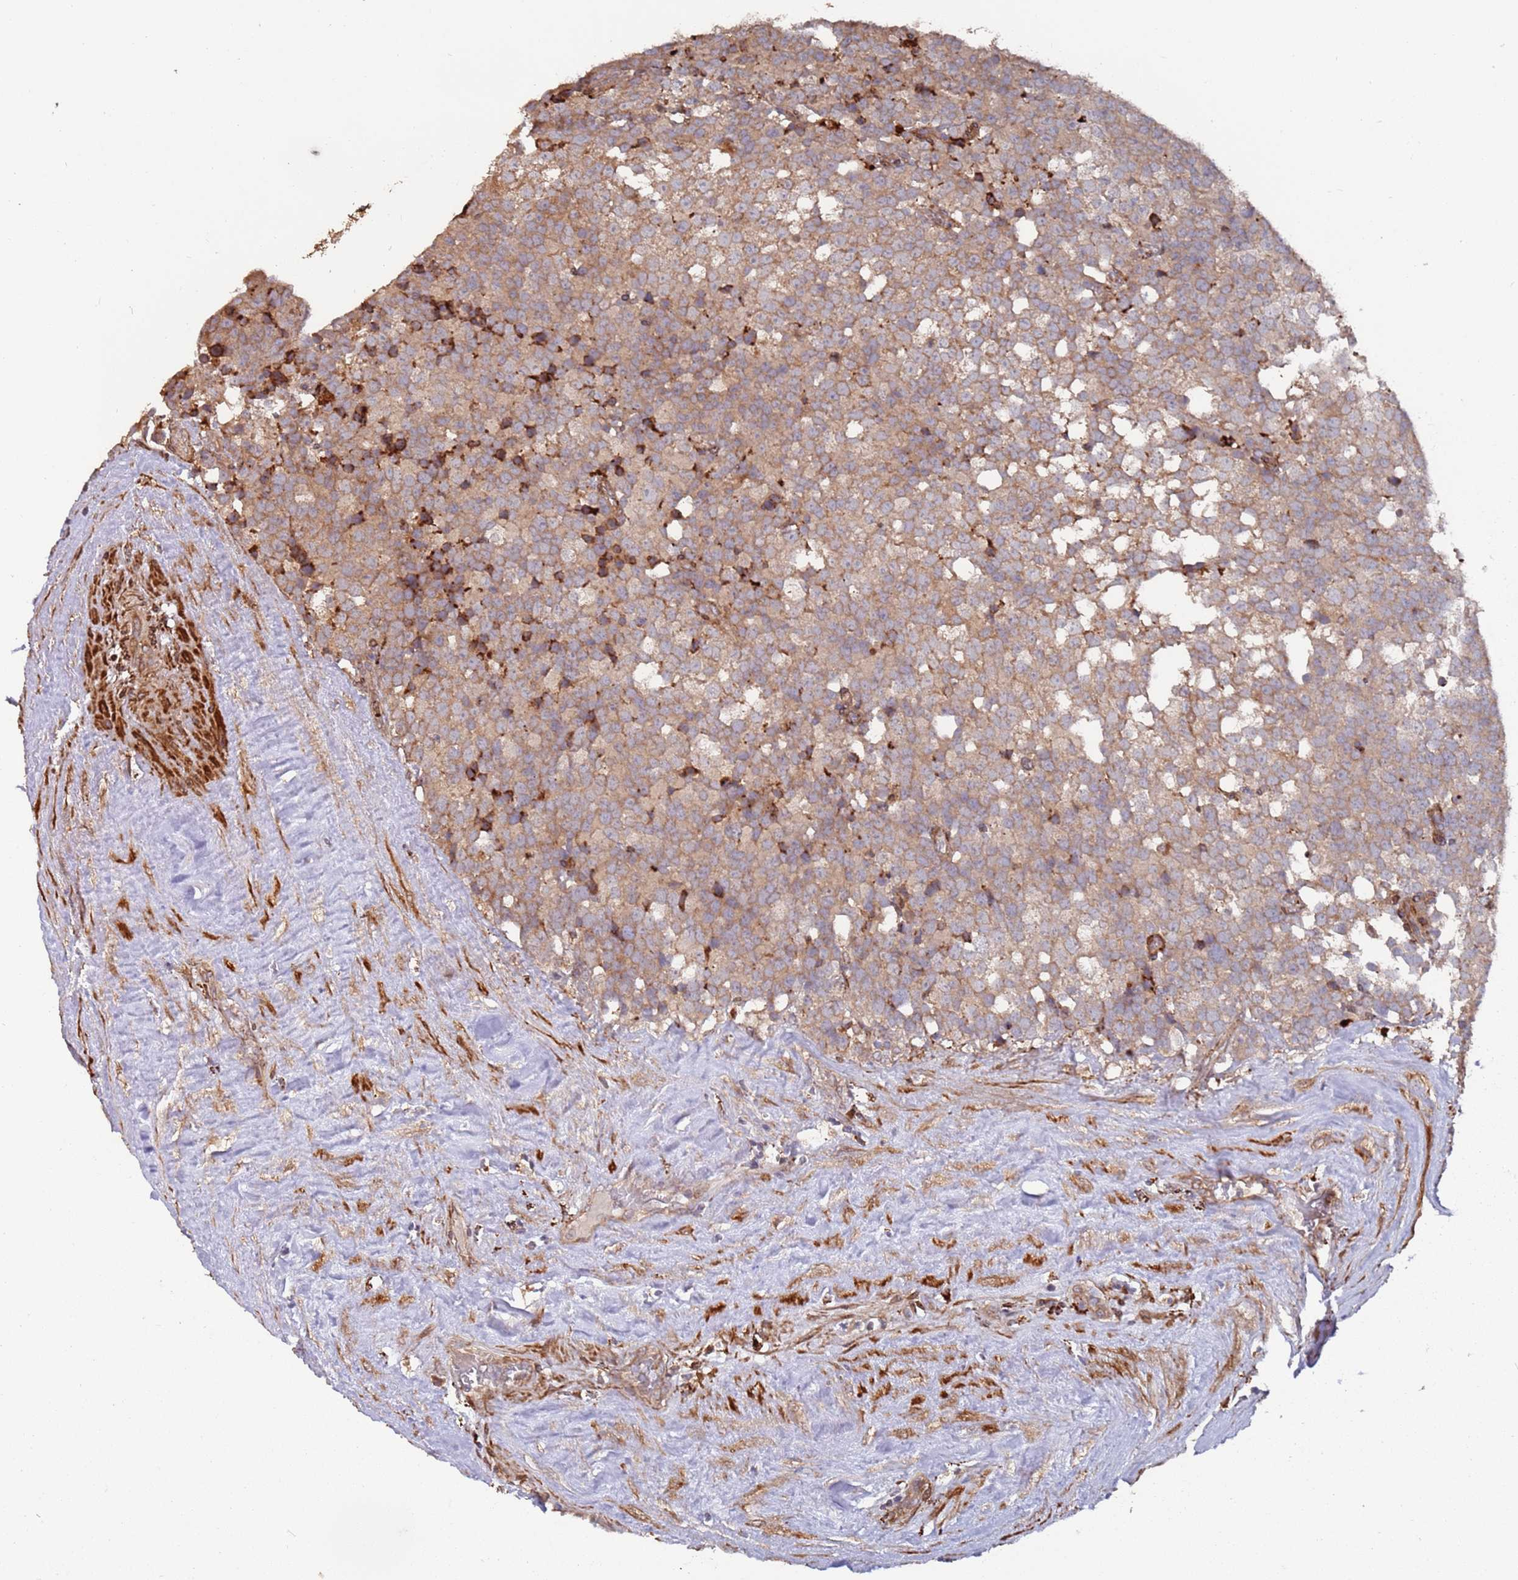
{"staining": {"intensity": "moderate", "quantity": ">75%", "location": "cytoplasmic/membranous"}, "tissue": "testis cancer", "cell_type": "Tumor cells", "image_type": "cancer", "snomed": [{"axis": "morphology", "description": "Seminoma, NOS"}, {"axis": "topography", "description": "Testis"}], "caption": "Immunohistochemistry (IHC) staining of seminoma (testis), which exhibits medium levels of moderate cytoplasmic/membranous expression in approximately >75% of tumor cells indicating moderate cytoplasmic/membranous protein positivity. The staining was performed using DAB (brown) for protein detection and nuclei were counterstained in hematoxylin (blue).", "gene": "LACC1", "patient": {"sex": "male", "age": 71}}